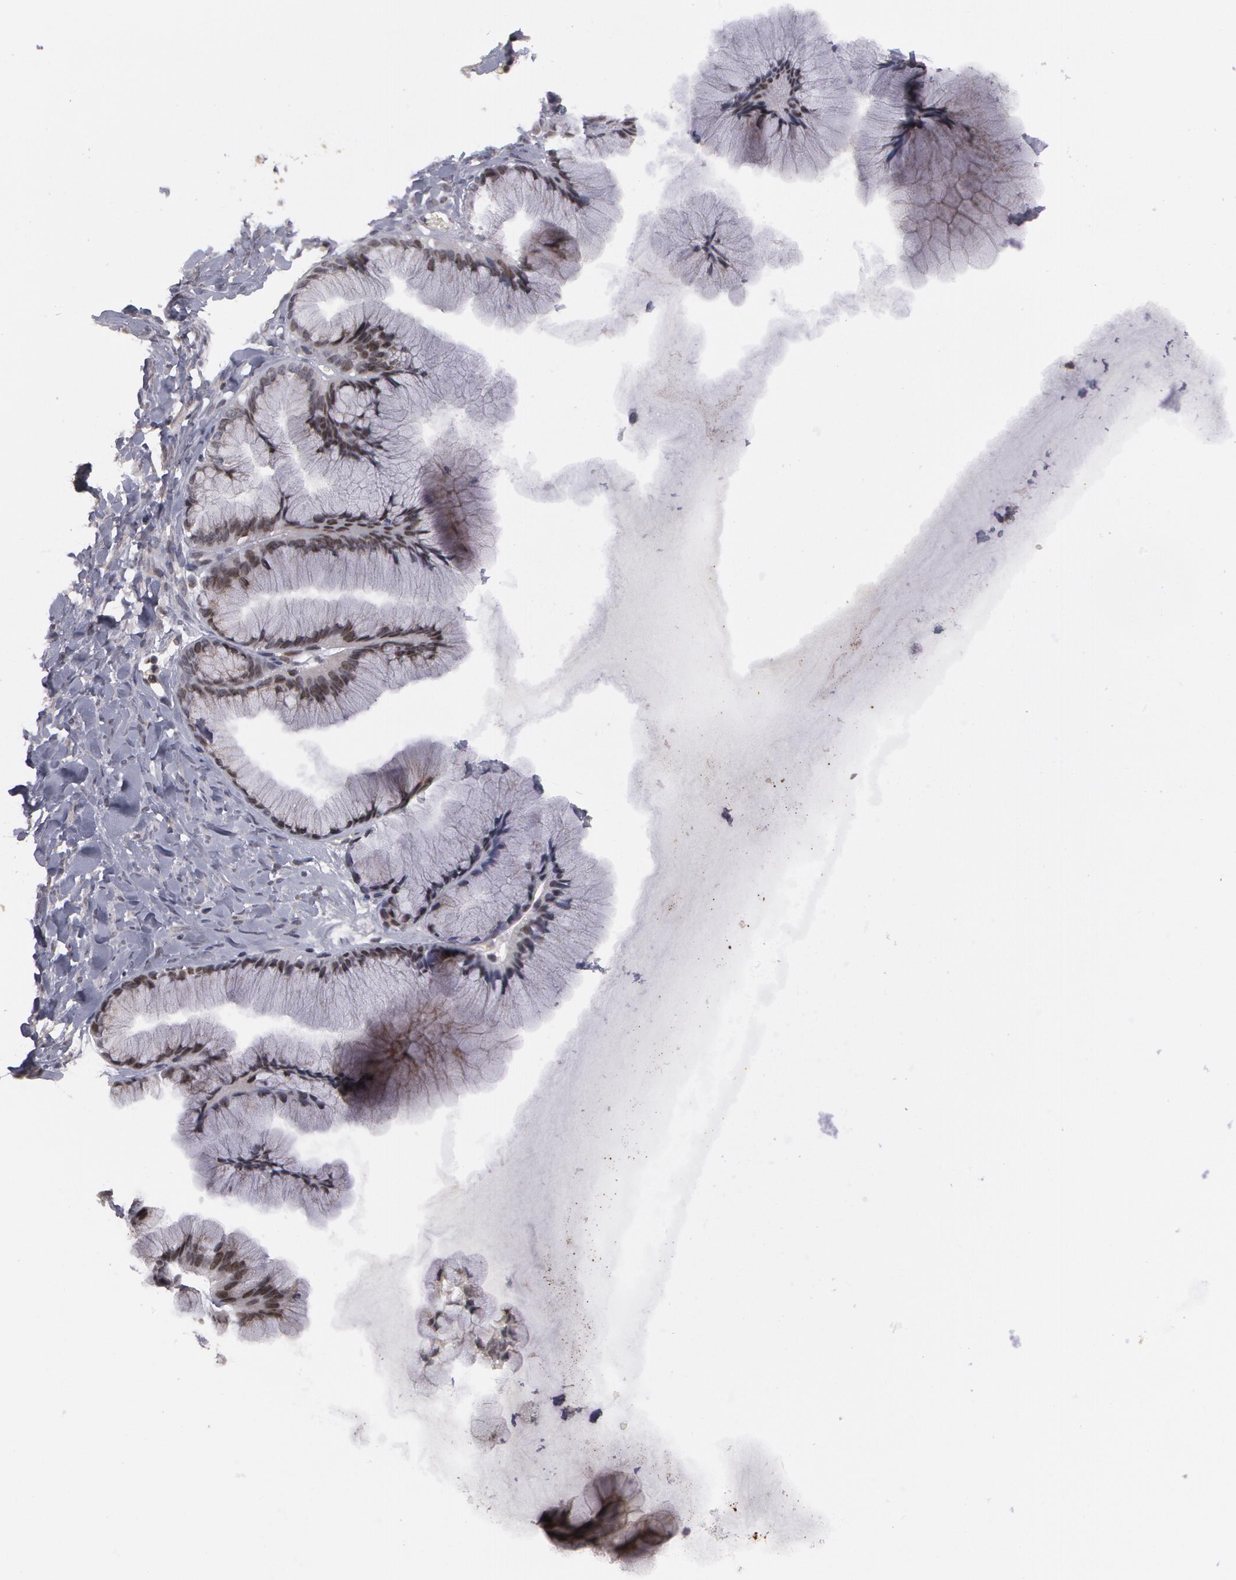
{"staining": {"intensity": "weak", "quantity": ">75%", "location": "nuclear"}, "tissue": "ovarian cancer", "cell_type": "Tumor cells", "image_type": "cancer", "snomed": [{"axis": "morphology", "description": "Cystadenocarcinoma, mucinous, NOS"}, {"axis": "topography", "description": "Ovary"}], "caption": "Brown immunohistochemical staining in human mucinous cystadenocarcinoma (ovarian) displays weak nuclear staining in approximately >75% of tumor cells. (DAB IHC with brightfield microscopy, high magnification).", "gene": "STX5", "patient": {"sex": "female", "age": 41}}